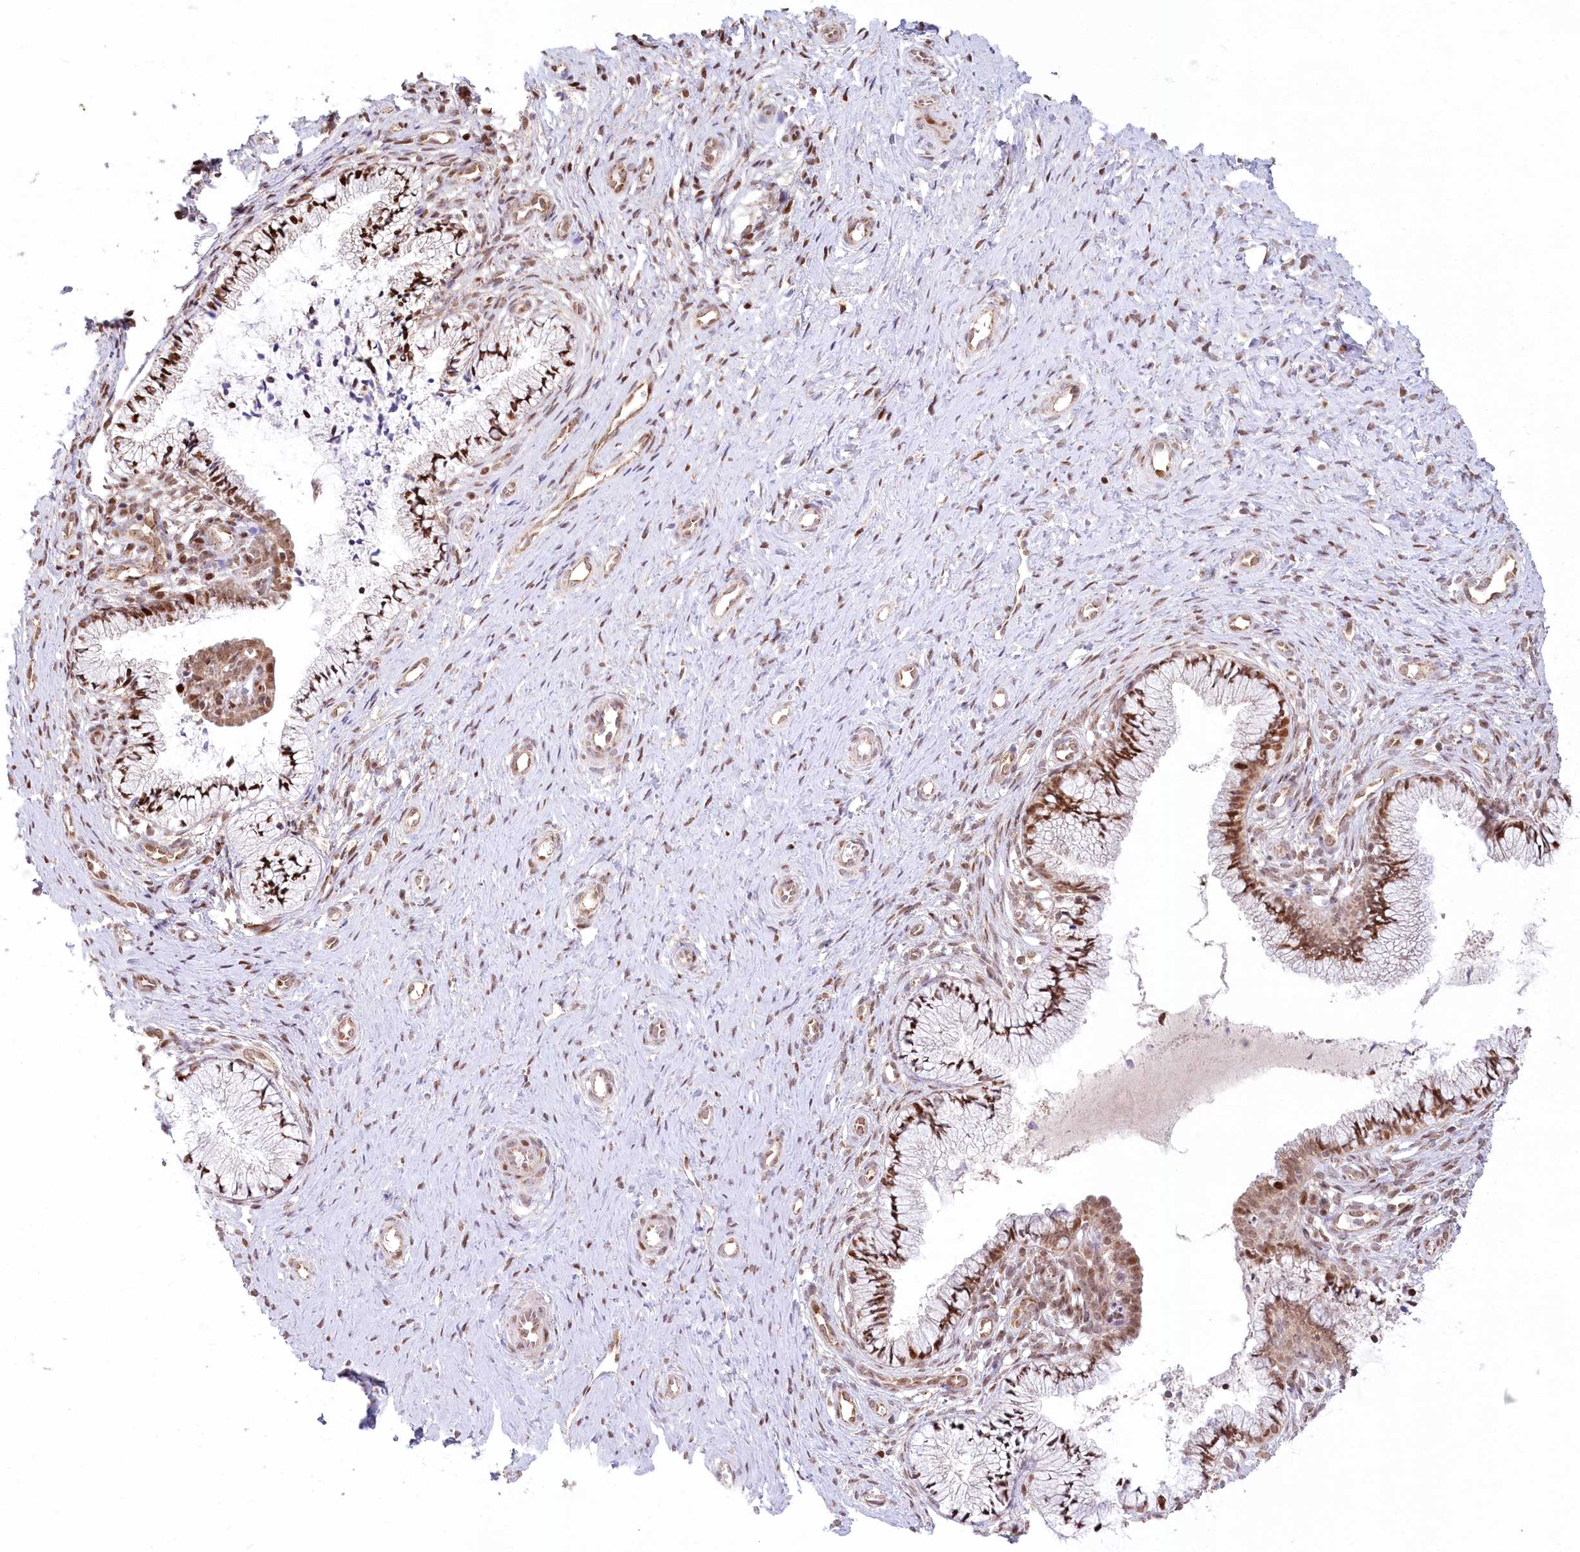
{"staining": {"intensity": "moderate", "quantity": ">75%", "location": "nuclear"}, "tissue": "cervix", "cell_type": "Glandular cells", "image_type": "normal", "snomed": [{"axis": "morphology", "description": "Normal tissue, NOS"}, {"axis": "topography", "description": "Cervix"}], "caption": "A brown stain highlights moderate nuclear positivity of a protein in glandular cells of unremarkable cervix. (Brightfield microscopy of DAB IHC at high magnification).", "gene": "PYURF", "patient": {"sex": "female", "age": 36}}